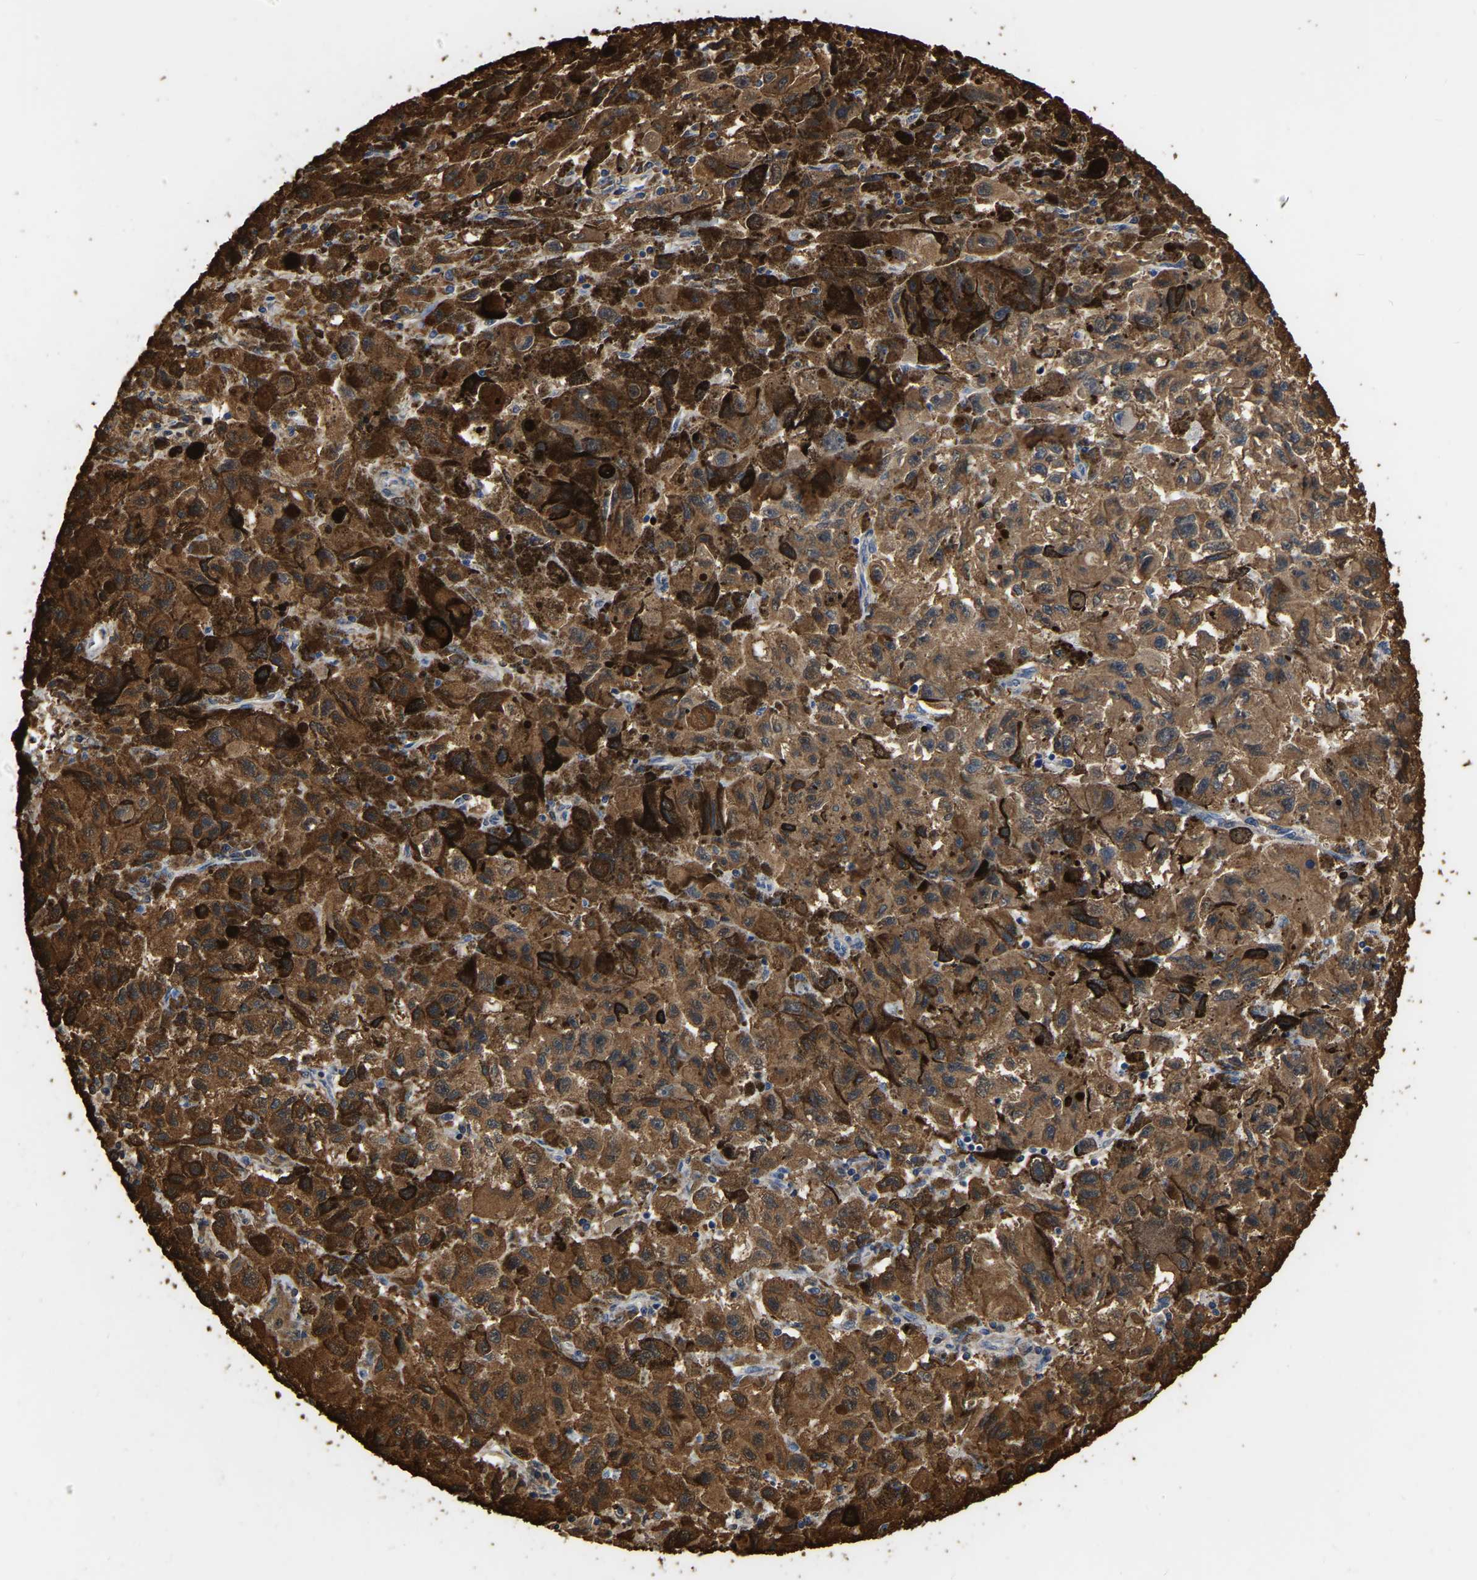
{"staining": {"intensity": "strong", "quantity": ">75%", "location": "cytoplasmic/membranous"}, "tissue": "melanoma", "cell_type": "Tumor cells", "image_type": "cancer", "snomed": [{"axis": "morphology", "description": "Malignant melanoma, NOS"}, {"axis": "topography", "description": "Skin"}], "caption": "Immunohistochemistry (DAB (3,3'-diaminobenzidine)) staining of melanoma shows strong cytoplasmic/membranous protein positivity in about >75% of tumor cells.", "gene": "LDHB", "patient": {"sex": "female", "age": 104}}